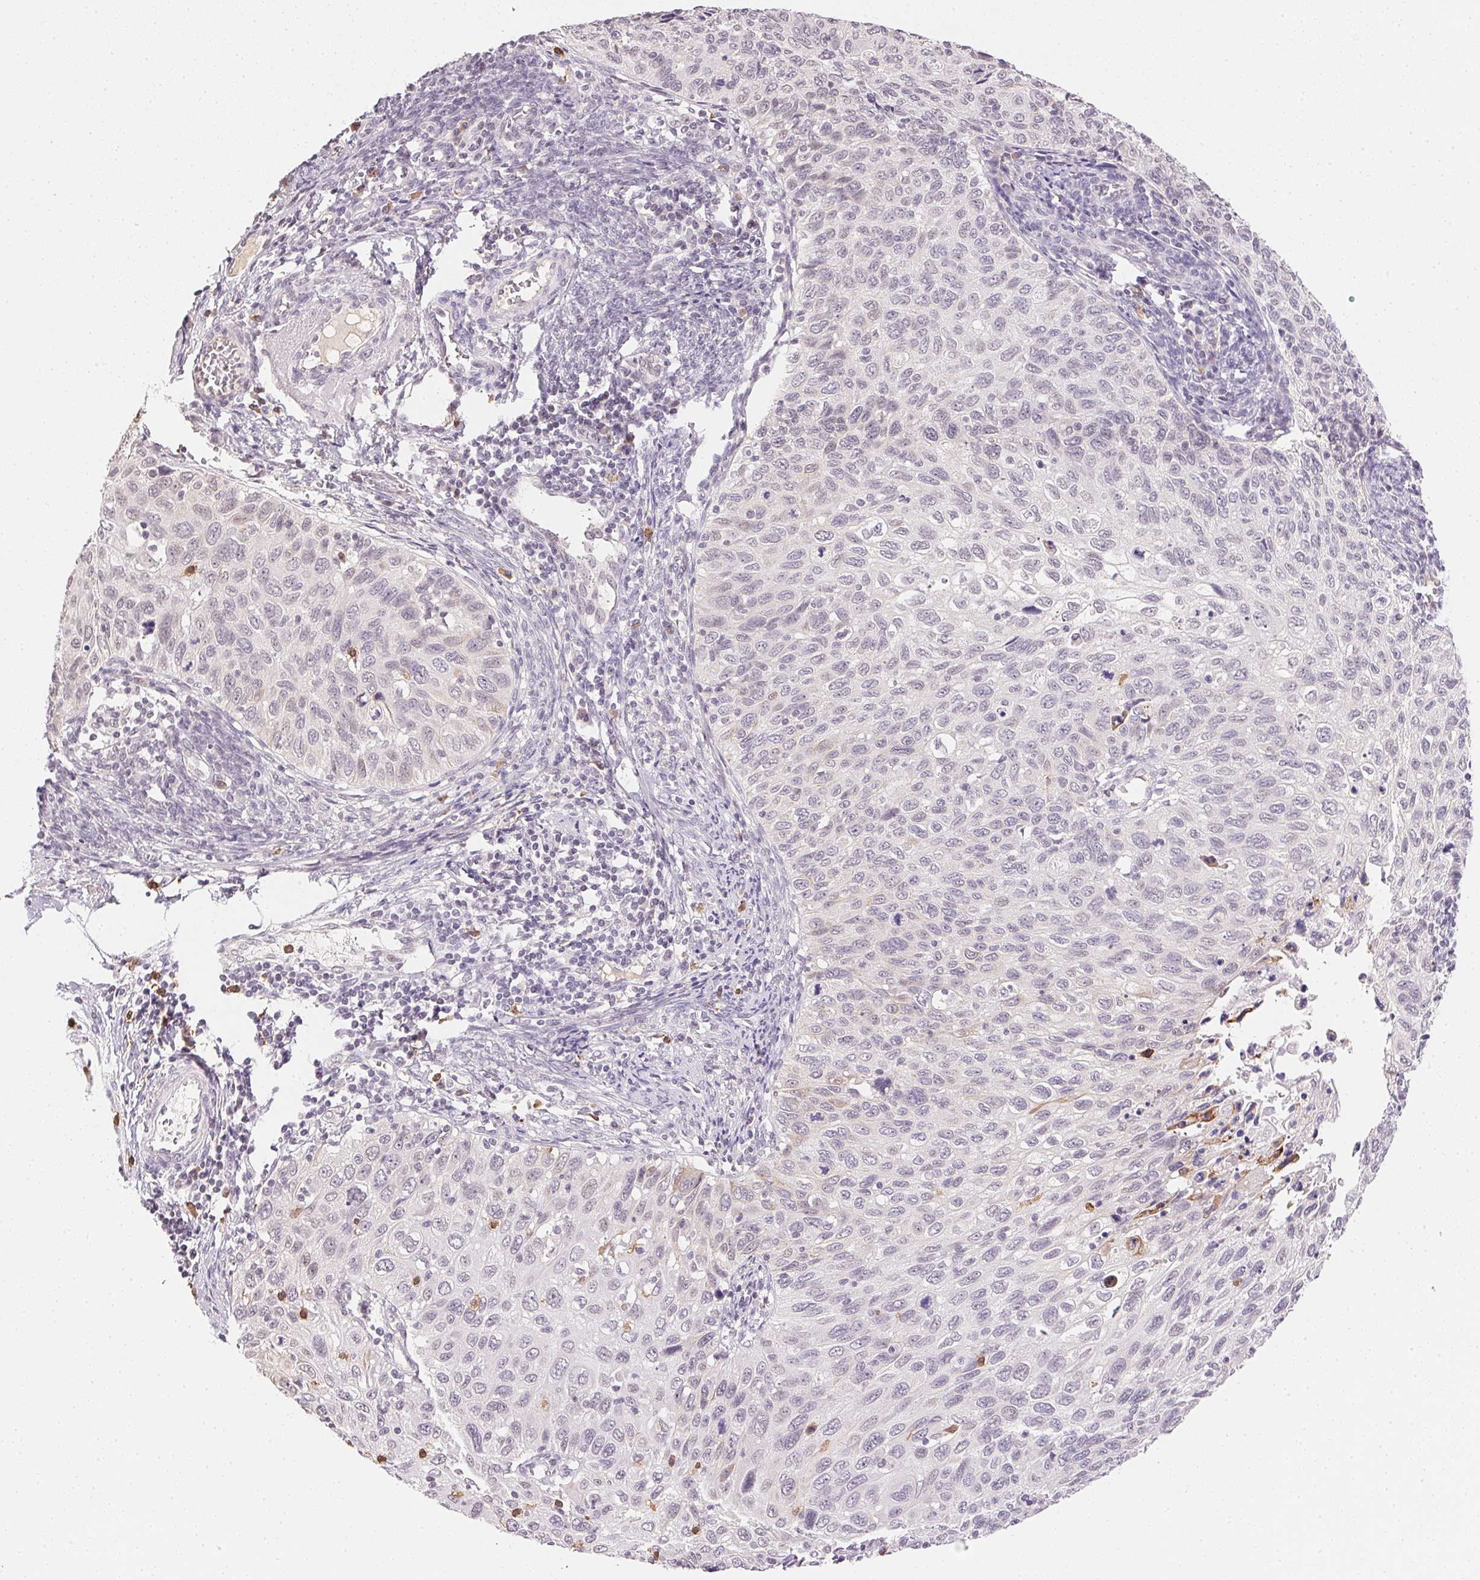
{"staining": {"intensity": "negative", "quantity": "none", "location": "none"}, "tissue": "cervical cancer", "cell_type": "Tumor cells", "image_type": "cancer", "snomed": [{"axis": "morphology", "description": "Squamous cell carcinoma, NOS"}, {"axis": "topography", "description": "Cervix"}], "caption": "Immunohistochemical staining of cervical cancer (squamous cell carcinoma) demonstrates no significant positivity in tumor cells.", "gene": "FNDC4", "patient": {"sex": "female", "age": 70}}